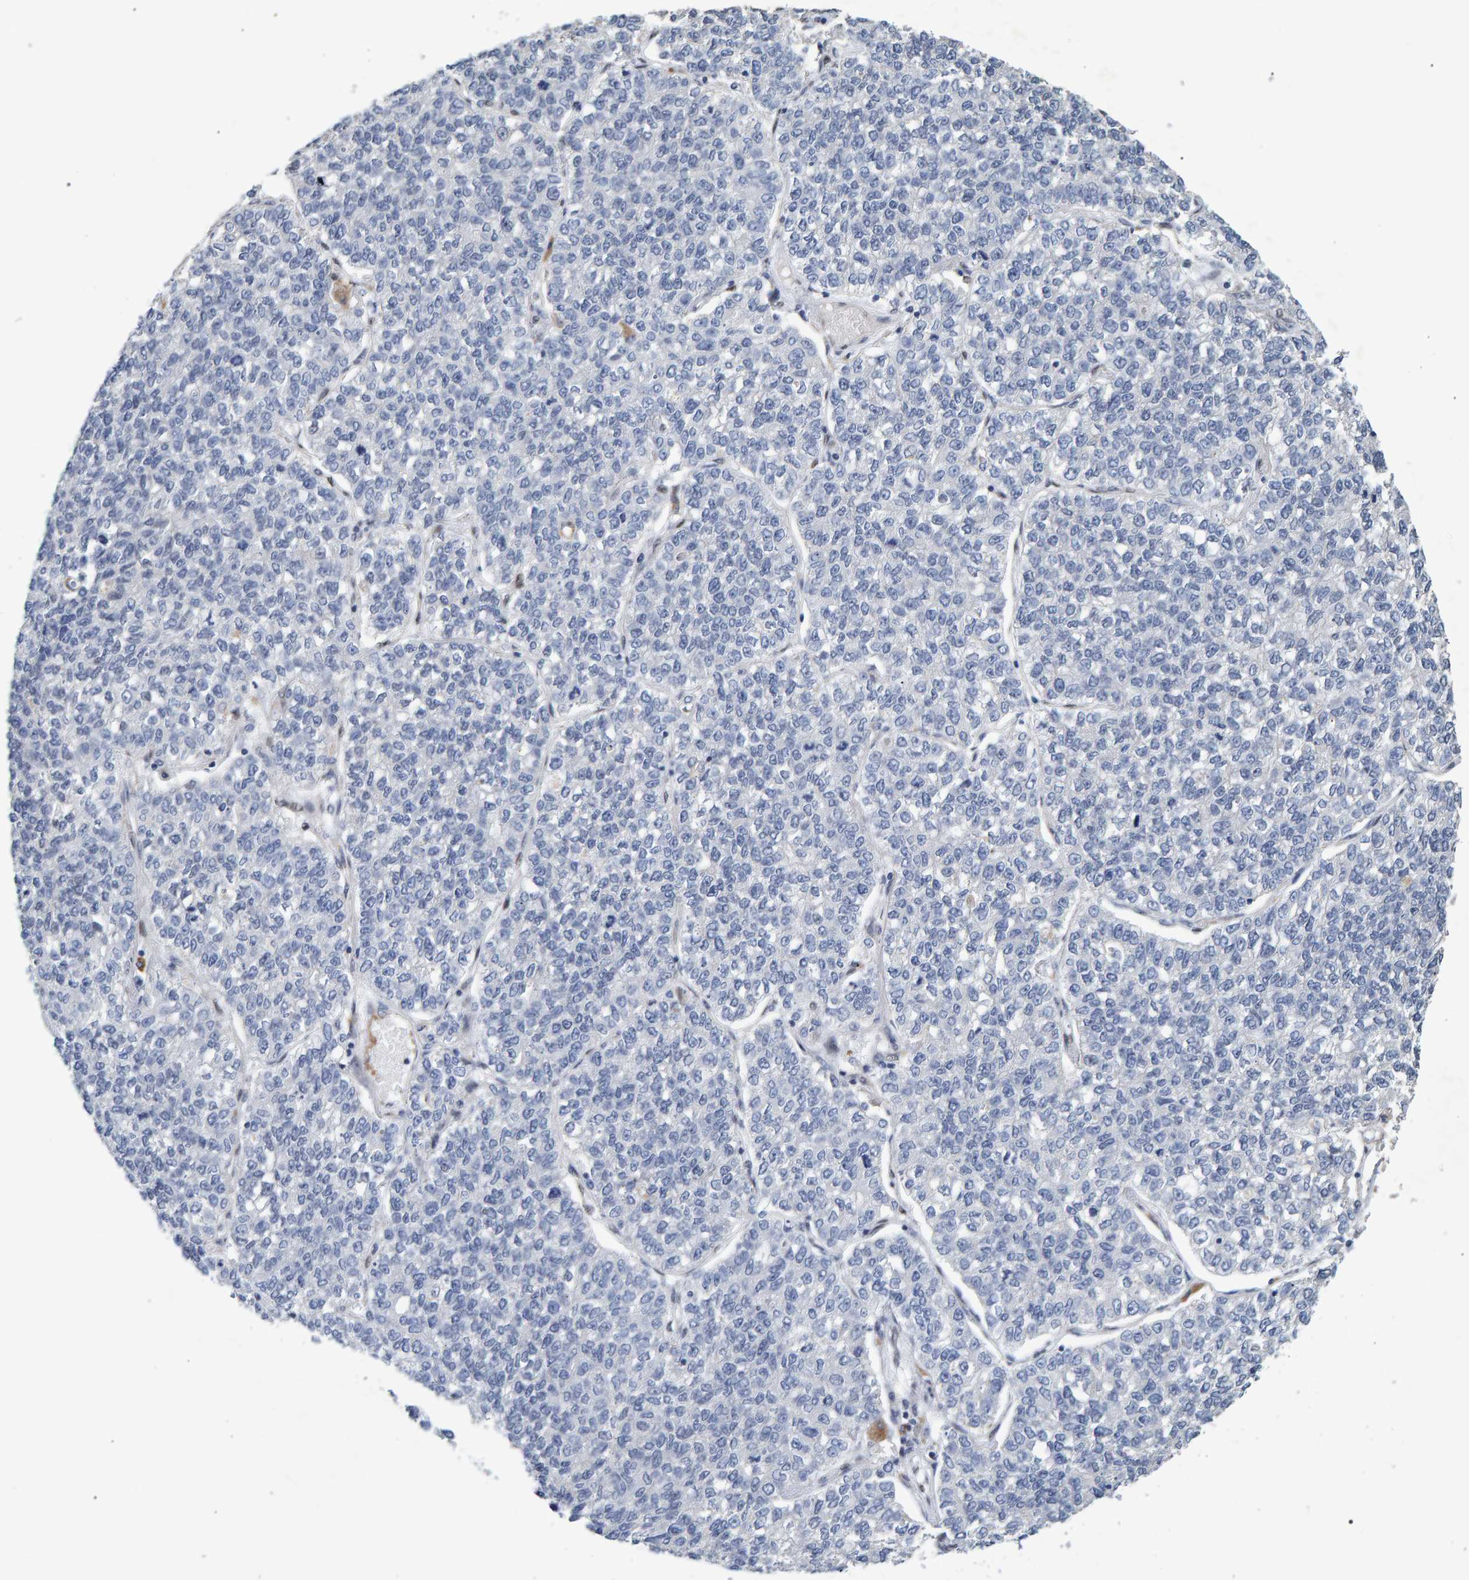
{"staining": {"intensity": "negative", "quantity": "none", "location": "none"}, "tissue": "lung cancer", "cell_type": "Tumor cells", "image_type": "cancer", "snomed": [{"axis": "morphology", "description": "Adenocarcinoma, NOS"}, {"axis": "topography", "description": "Lung"}], "caption": "The immunohistochemistry (IHC) photomicrograph has no significant positivity in tumor cells of lung adenocarcinoma tissue.", "gene": "QKI", "patient": {"sex": "male", "age": 49}}